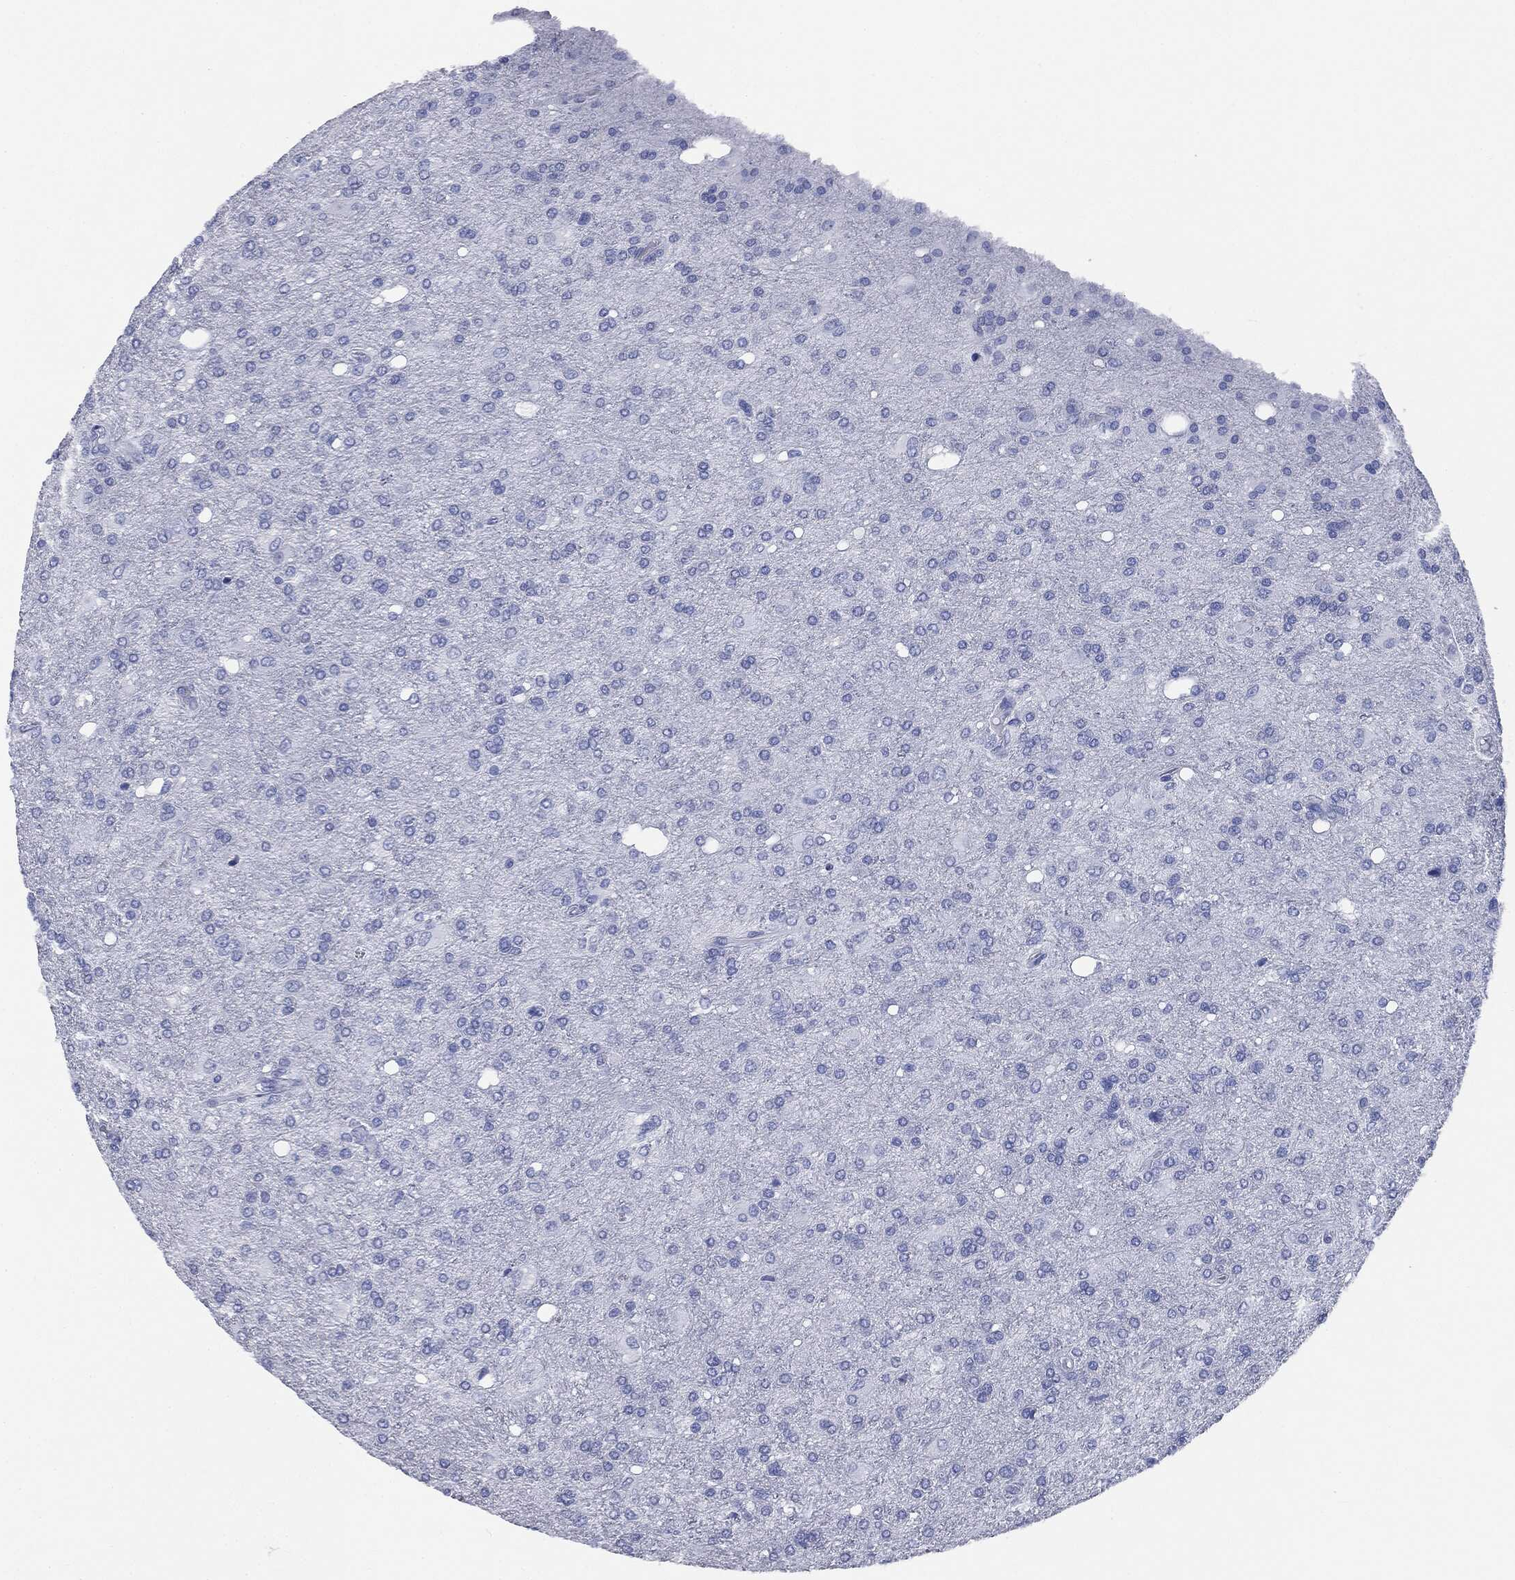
{"staining": {"intensity": "negative", "quantity": "none", "location": "none"}, "tissue": "glioma", "cell_type": "Tumor cells", "image_type": "cancer", "snomed": [{"axis": "morphology", "description": "Glioma, malignant, High grade"}, {"axis": "topography", "description": "Cerebral cortex"}], "caption": "High power microscopy image of an immunohistochemistry image of high-grade glioma (malignant), revealing no significant expression in tumor cells.", "gene": "ATP2A1", "patient": {"sex": "male", "age": 70}}